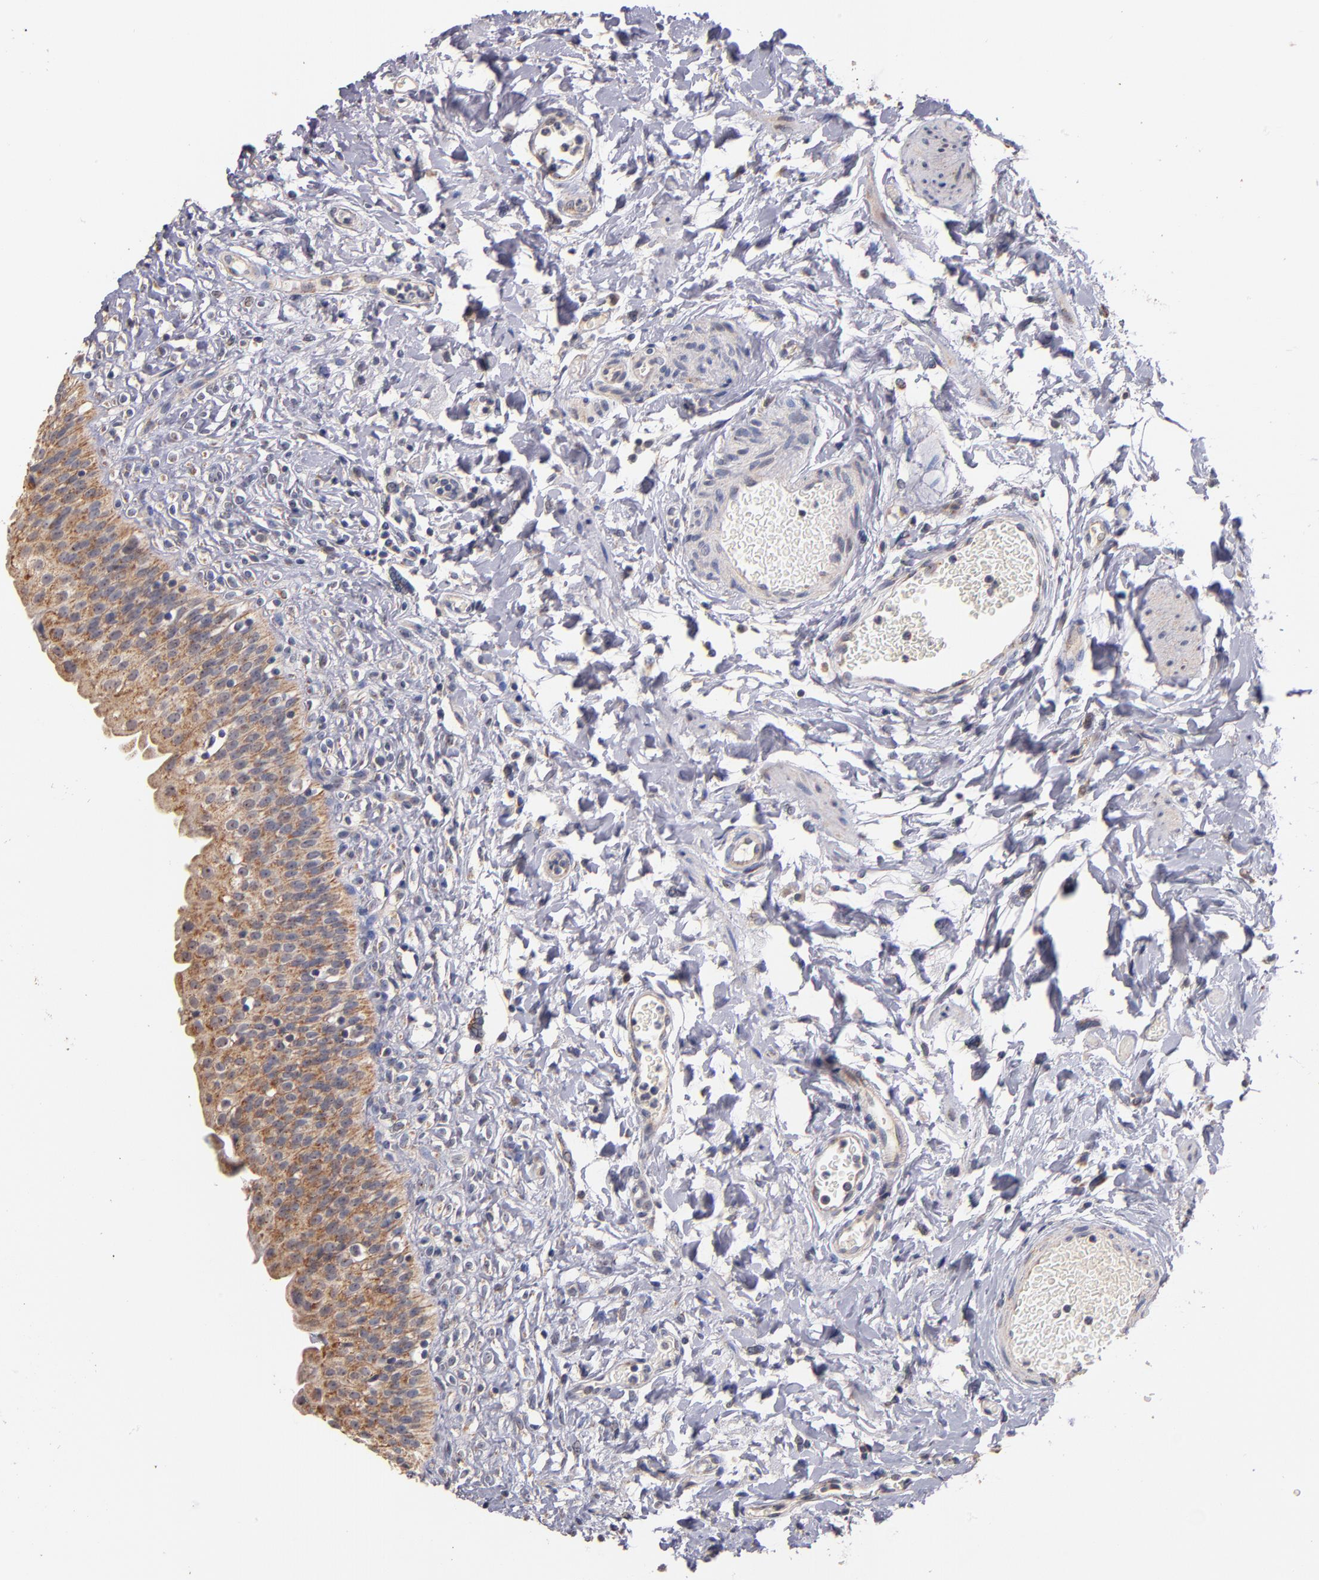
{"staining": {"intensity": "moderate", "quantity": ">75%", "location": "cytoplasmic/membranous"}, "tissue": "urinary bladder", "cell_type": "Urothelial cells", "image_type": "normal", "snomed": [{"axis": "morphology", "description": "Normal tissue, NOS"}, {"axis": "topography", "description": "Urinary bladder"}], "caption": "Protein expression by immunohistochemistry (IHC) exhibits moderate cytoplasmic/membranous staining in approximately >75% of urothelial cells in normal urinary bladder.", "gene": "DIABLO", "patient": {"sex": "female", "age": 80}}